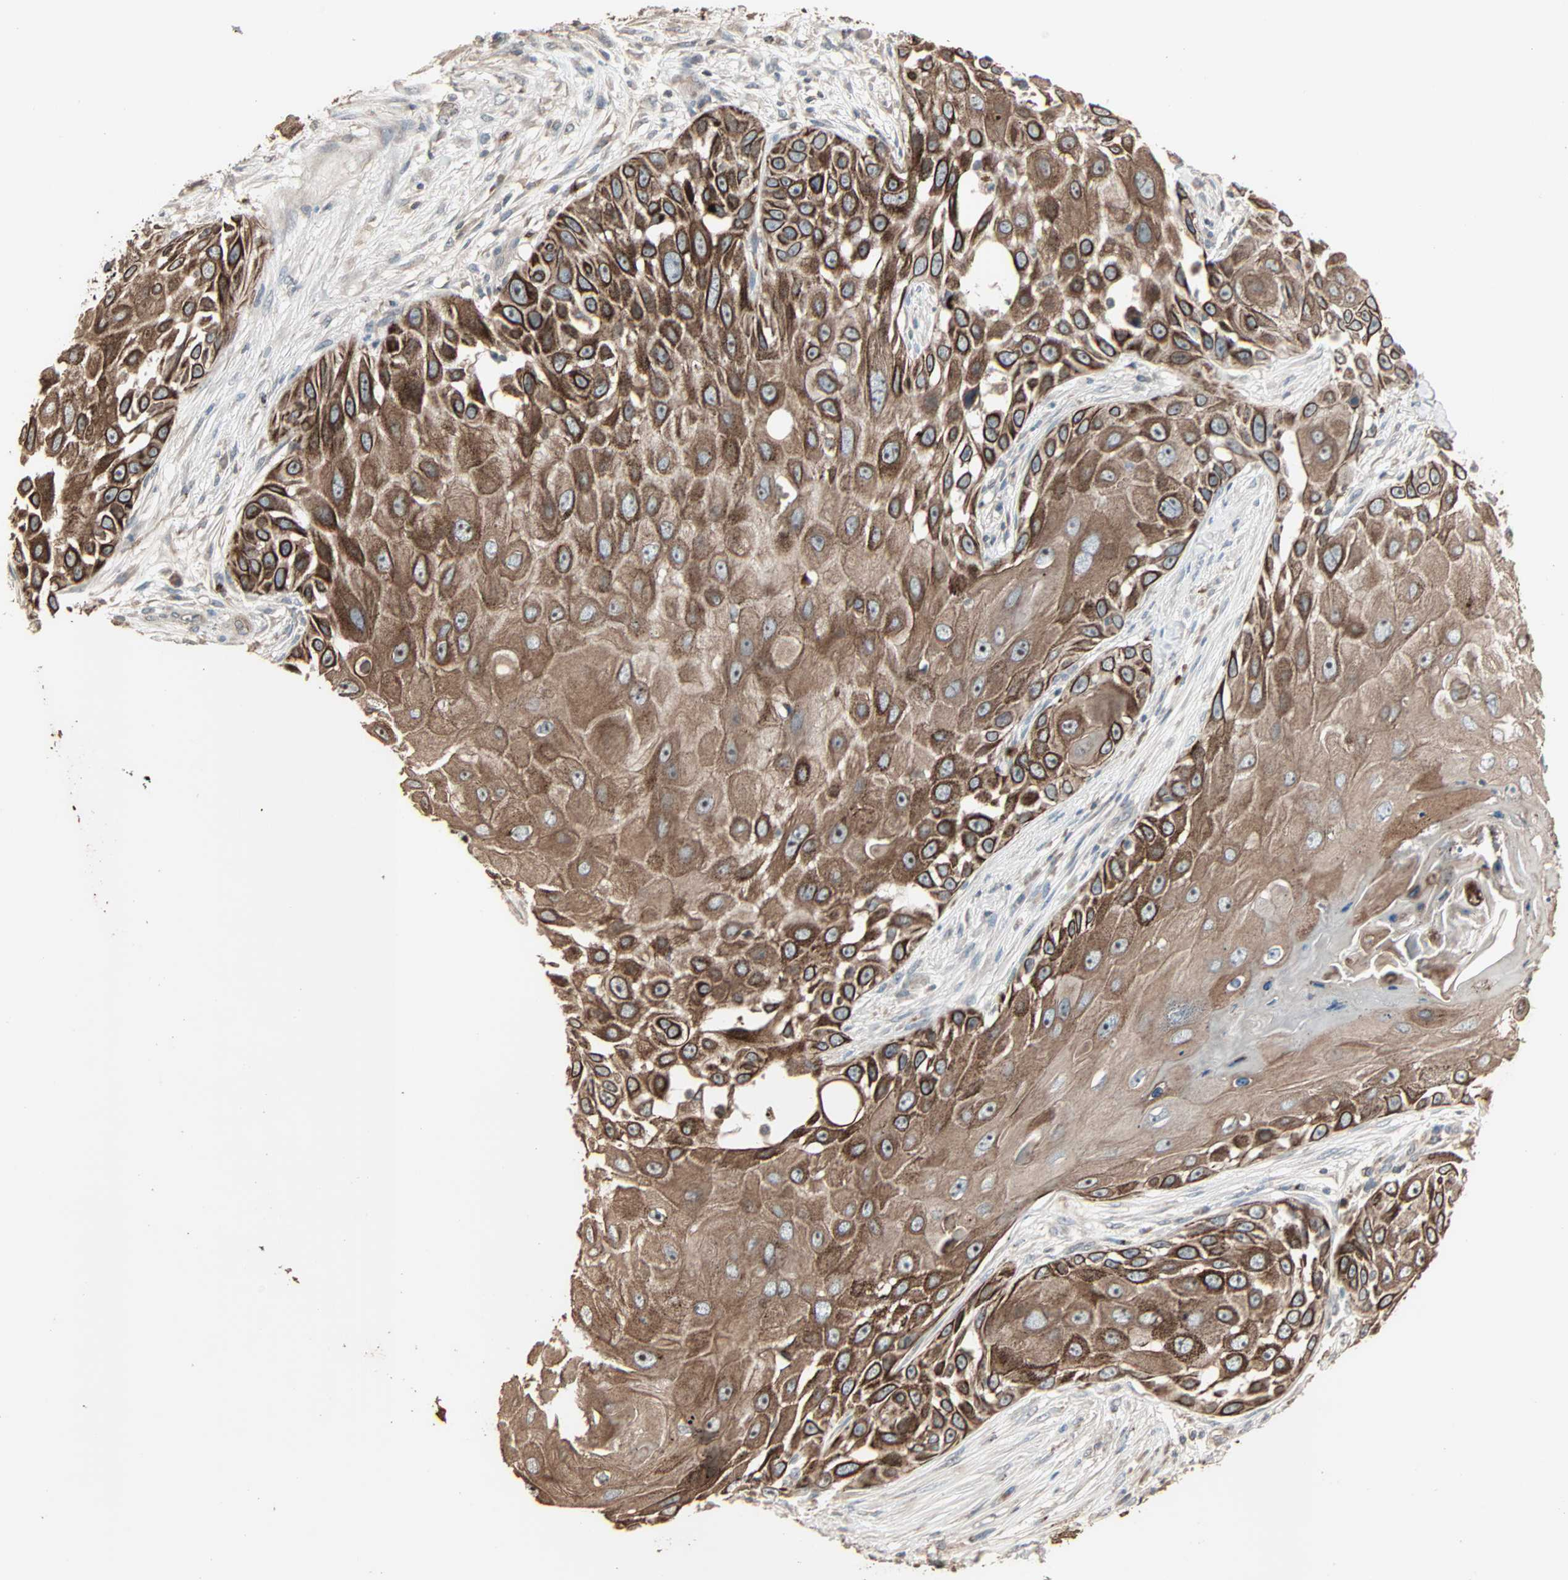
{"staining": {"intensity": "strong", "quantity": ">75%", "location": "cytoplasmic/membranous"}, "tissue": "skin cancer", "cell_type": "Tumor cells", "image_type": "cancer", "snomed": [{"axis": "morphology", "description": "Squamous cell carcinoma, NOS"}, {"axis": "topography", "description": "Skin"}], "caption": "Immunohistochemical staining of human skin cancer (squamous cell carcinoma) exhibits strong cytoplasmic/membranous protein positivity in approximately >75% of tumor cells.", "gene": "CALCRL", "patient": {"sex": "female", "age": 44}}